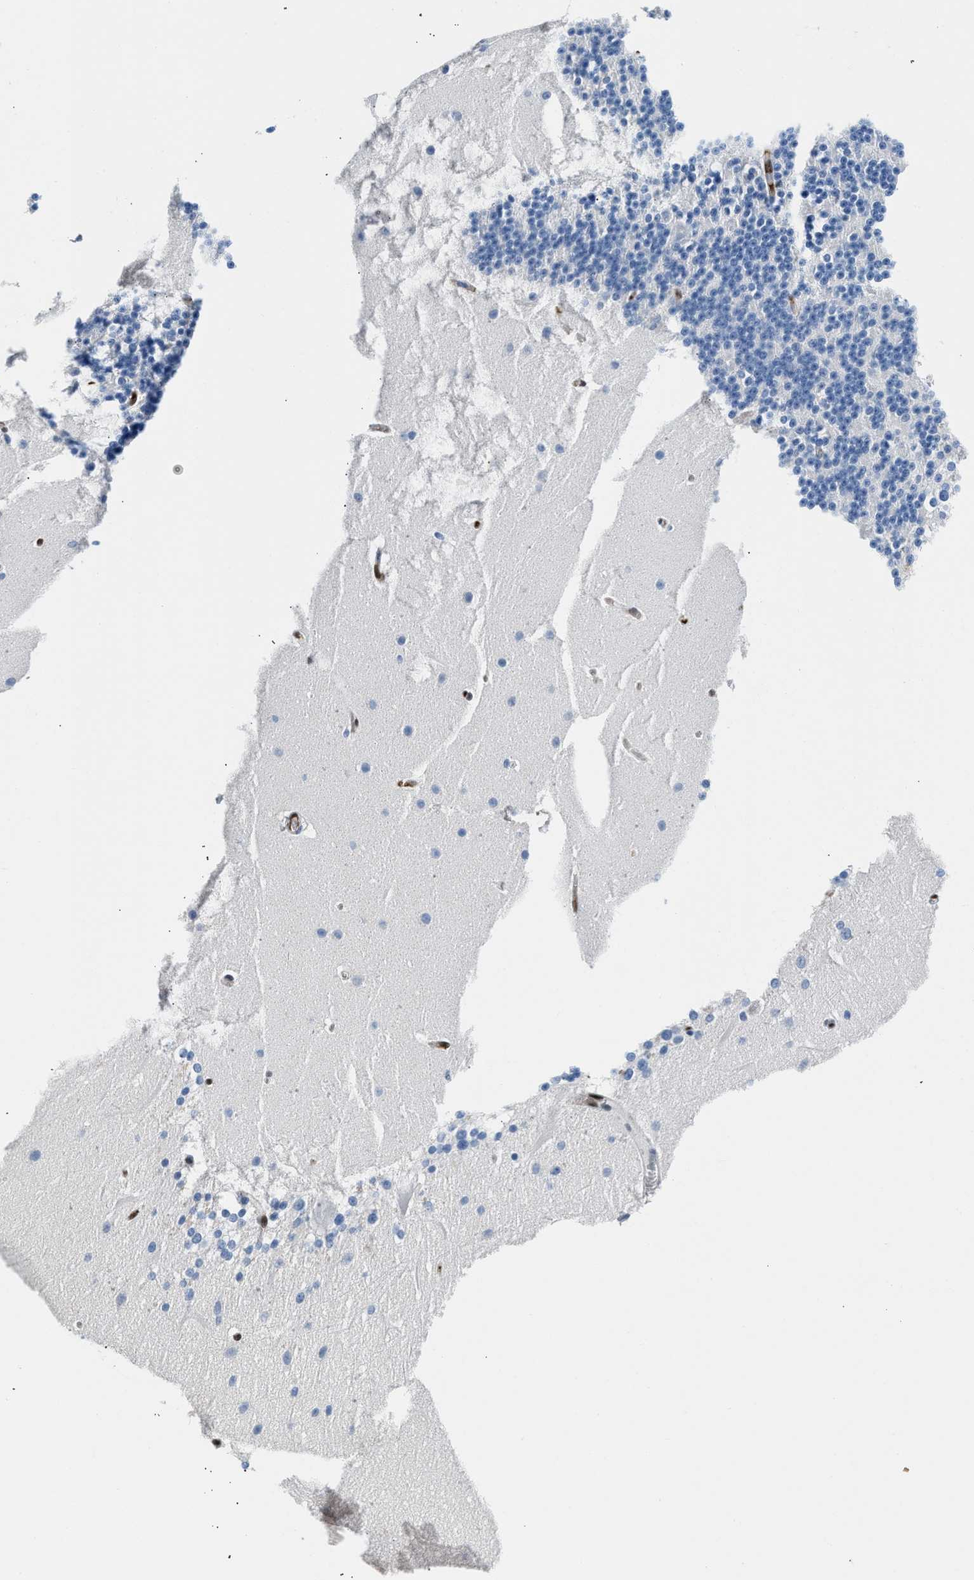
{"staining": {"intensity": "negative", "quantity": "none", "location": "none"}, "tissue": "cerebellum", "cell_type": "Cells in granular layer", "image_type": "normal", "snomed": [{"axis": "morphology", "description": "Normal tissue, NOS"}, {"axis": "topography", "description": "Cerebellum"}], "caption": "Immunohistochemistry histopathology image of normal human cerebellum stained for a protein (brown), which demonstrates no positivity in cells in granular layer. Brightfield microscopy of immunohistochemistry stained with DAB (brown) and hematoxylin (blue), captured at high magnification.", "gene": "LEF1", "patient": {"sex": "female", "age": 19}}